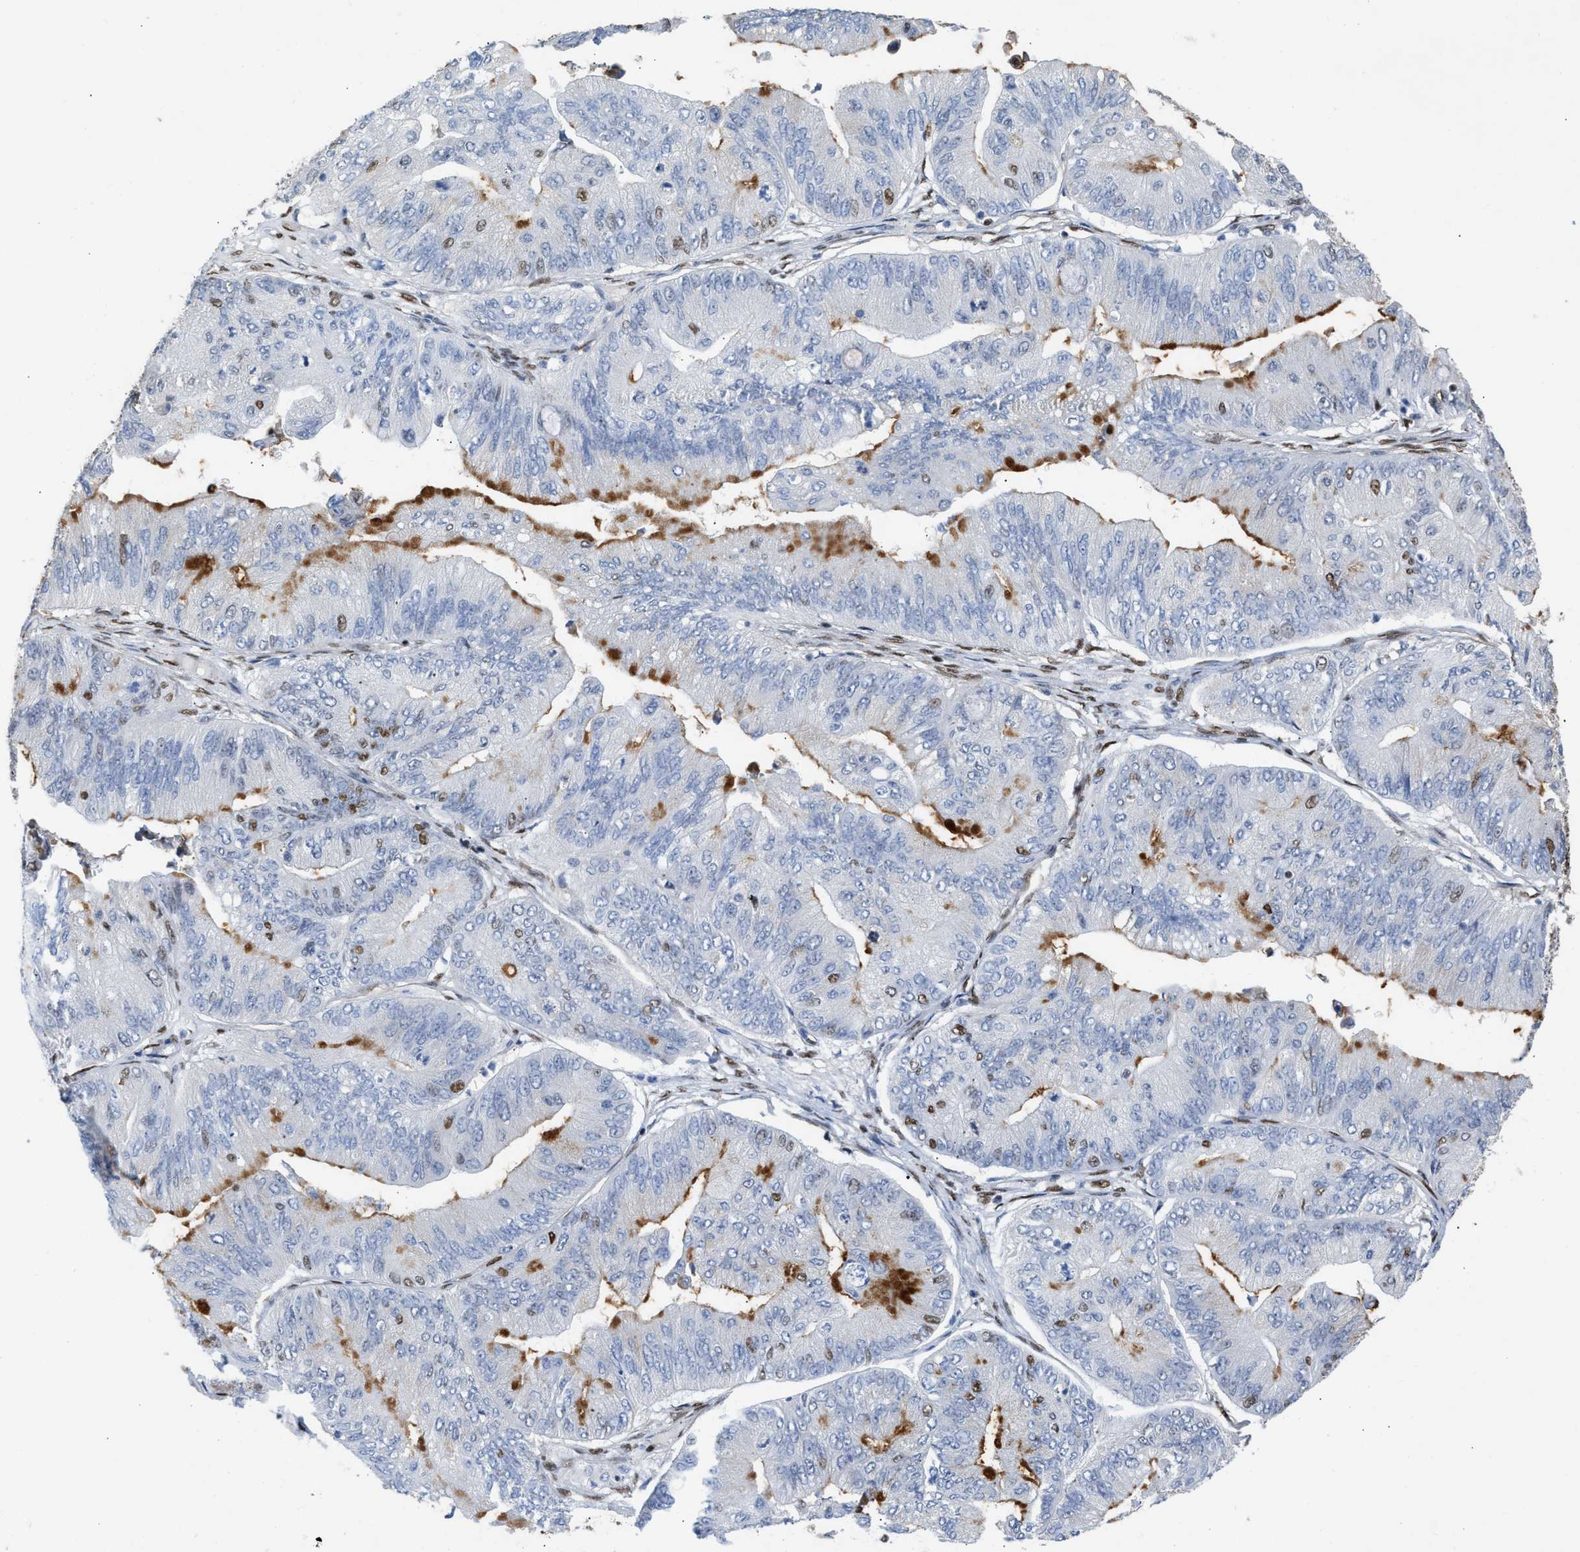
{"staining": {"intensity": "moderate", "quantity": "<25%", "location": "cytoplasmic/membranous,nuclear"}, "tissue": "ovarian cancer", "cell_type": "Tumor cells", "image_type": "cancer", "snomed": [{"axis": "morphology", "description": "Cystadenocarcinoma, mucinous, NOS"}, {"axis": "topography", "description": "Ovary"}], "caption": "Immunohistochemical staining of human mucinous cystadenocarcinoma (ovarian) reveals moderate cytoplasmic/membranous and nuclear protein expression in about <25% of tumor cells.", "gene": "SCAF4", "patient": {"sex": "female", "age": 61}}